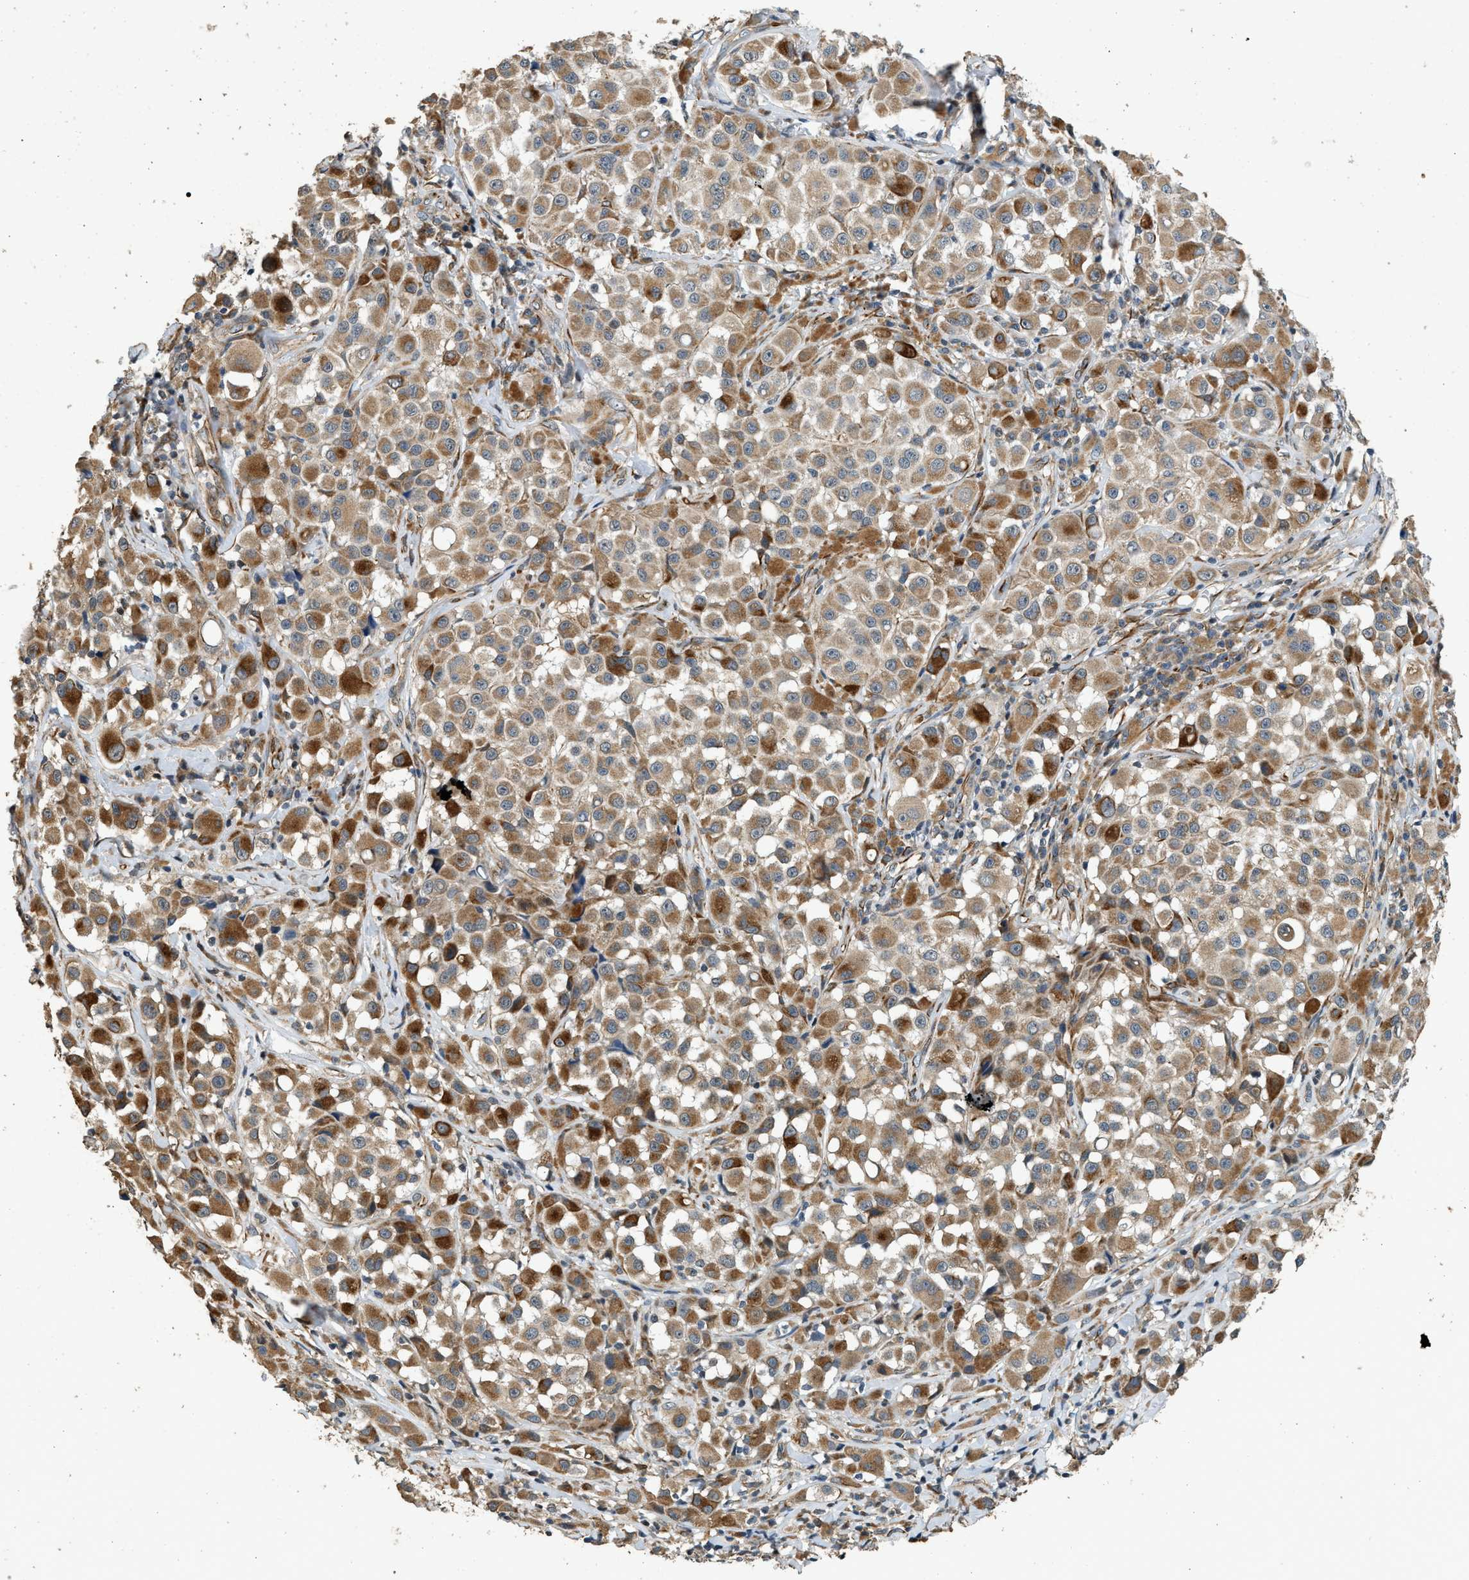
{"staining": {"intensity": "moderate", "quantity": ">75%", "location": "cytoplasmic/membranous"}, "tissue": "melanoma", "cell_type": "Tumor cells", "image_type": "cancer", "snomed": [{"axis": "morphology", "description": "Malignant melanoma, NOS"}, {"axis": "topography", "description": "Skin"}], "caption": "Protein analysis of malignant melanoma tissue shows moderate cytoplasmic/membranous positivity in approximately >75% of tumor cells.", "gene": "PCLO", "patient": {"sex": "male", "age": 84}}